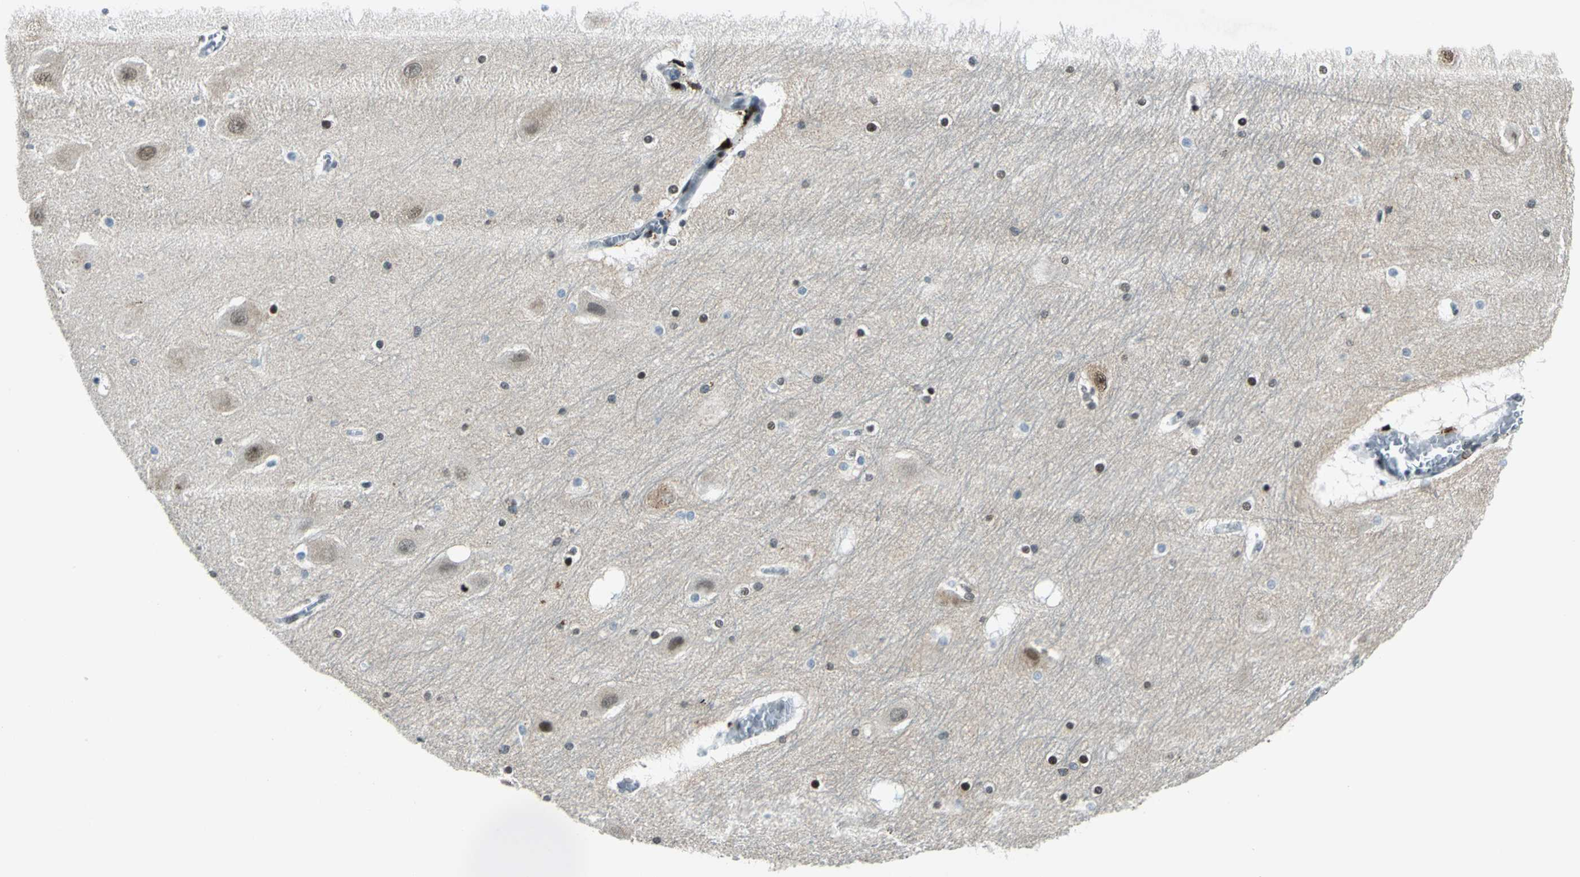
{"staining": {"intensity": "strong", "quantity": ">75%", "location": "nuclear"}, "tissue": "hippocampus", "cell_type": "Glial cells", "image_type": "normal", "snomed": [{"axis": "morphology", "description": "Normal tissue, NOS"}, {"axis": "topography", "description": "Hippocampus"}], "caption": "Hippocampus stained with immunohistochemistry (IHC) exhibits strong nuclear positivity in approximately >75% of glial cells. (brown staining indicates protein expression, while blue staining denotes nuclei).", "gene": "KAT6B", "patient": {"sex": "male", "age": 45}}